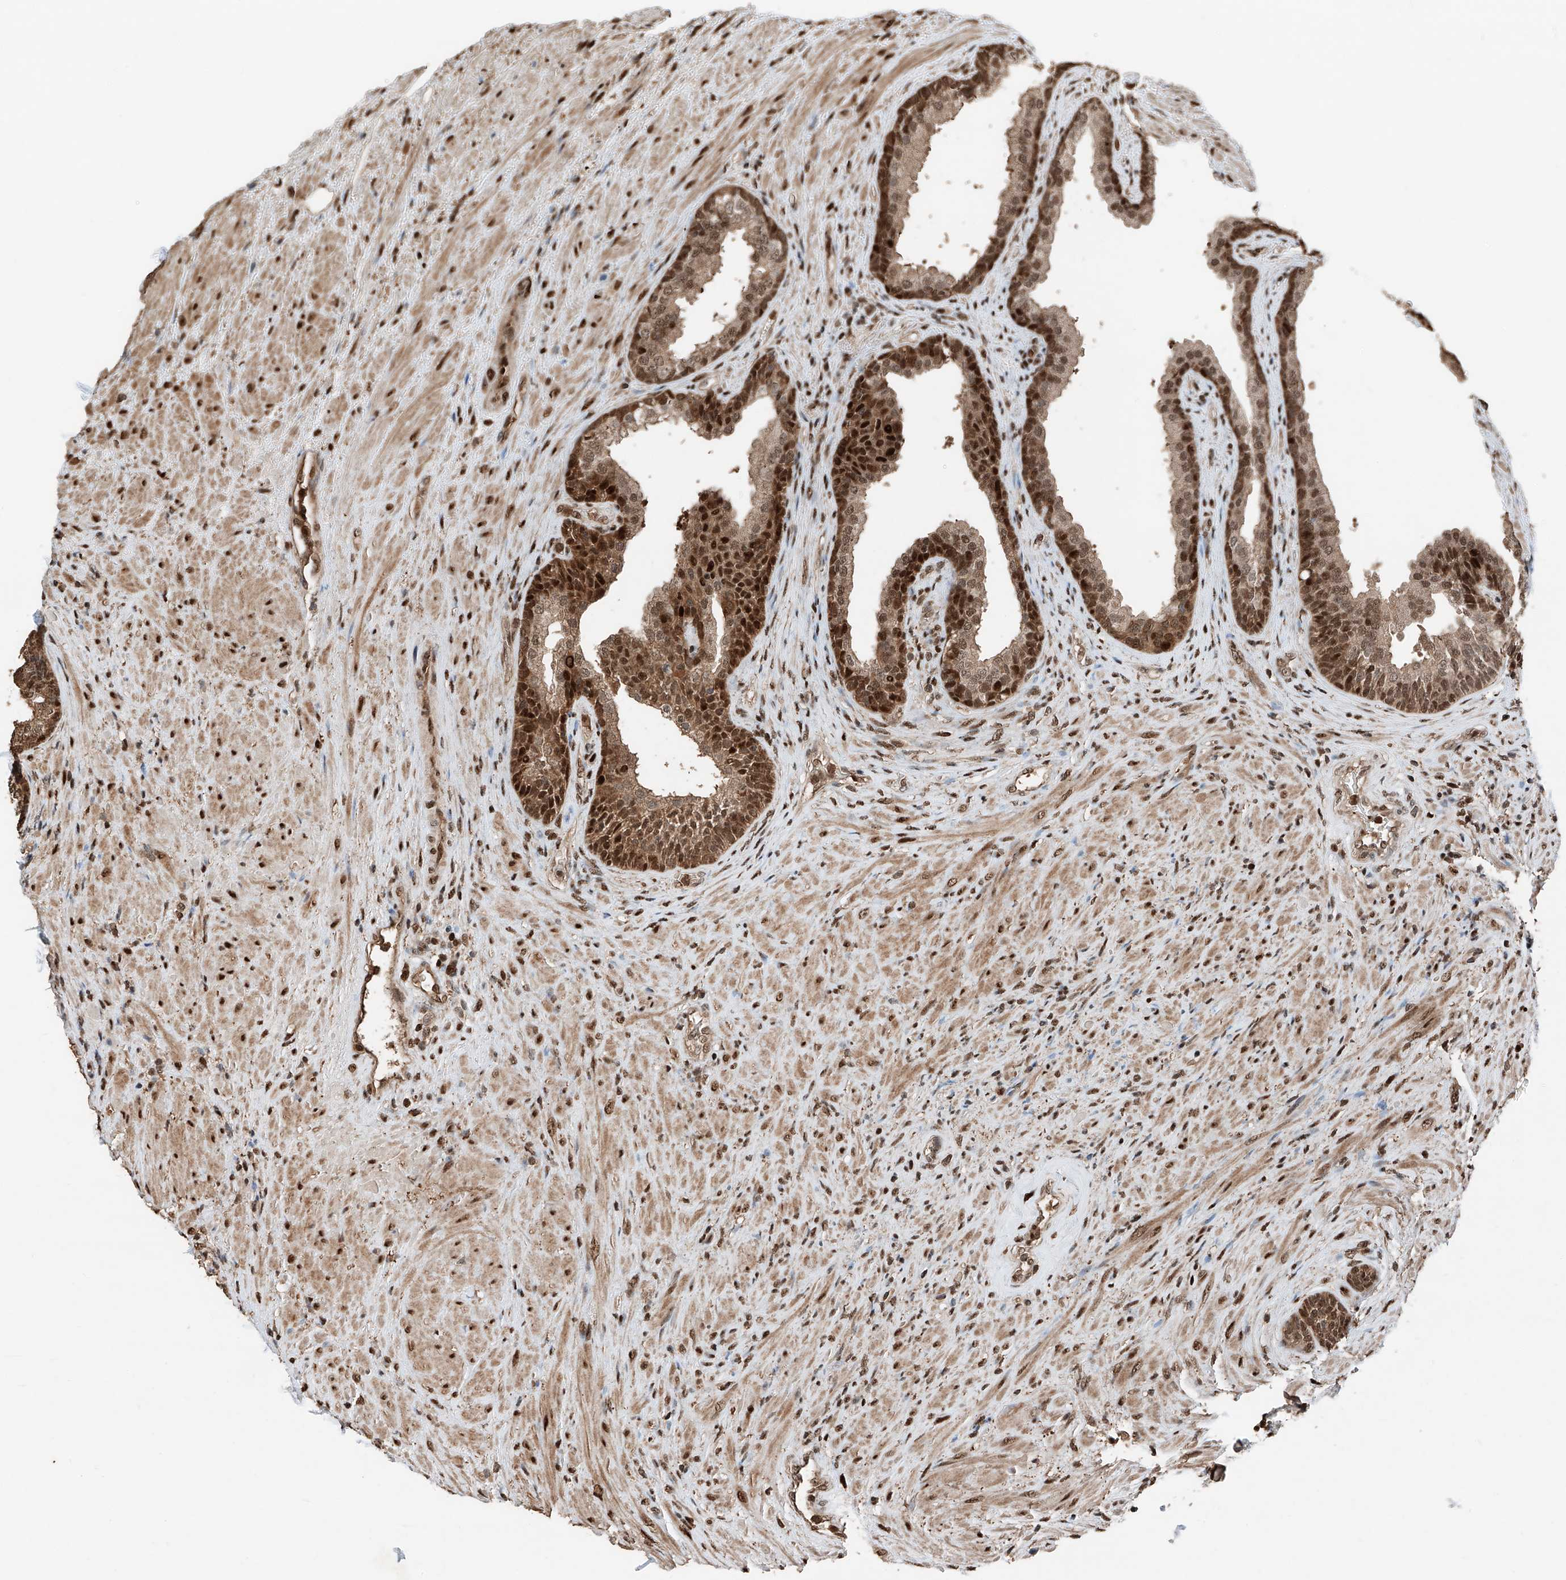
{"staining": {"intensity": "moderate", "quantity": ">75%", "location": "cytoplasmic/membranous,nuclear"}, "tissue": "prostate", "cell_type": "Glandular cells", "image_type": "normal", "snomed": [{"axis": "morphology", "description": "Normal tissue, NOS"}, {"axis": "topography", "description": "Prostate"}], "caption": "Immunohistochemical staining of normal prostate displays >75% levels of moderate cytoplasmic/membranous,nuclear protein positivity in about >75% of glandular cells. (brown staining indicates protein expression, while blue staining denotes nuclei).", "gene": "RMND1", "patient": {"sex": "male", "age": 76}}